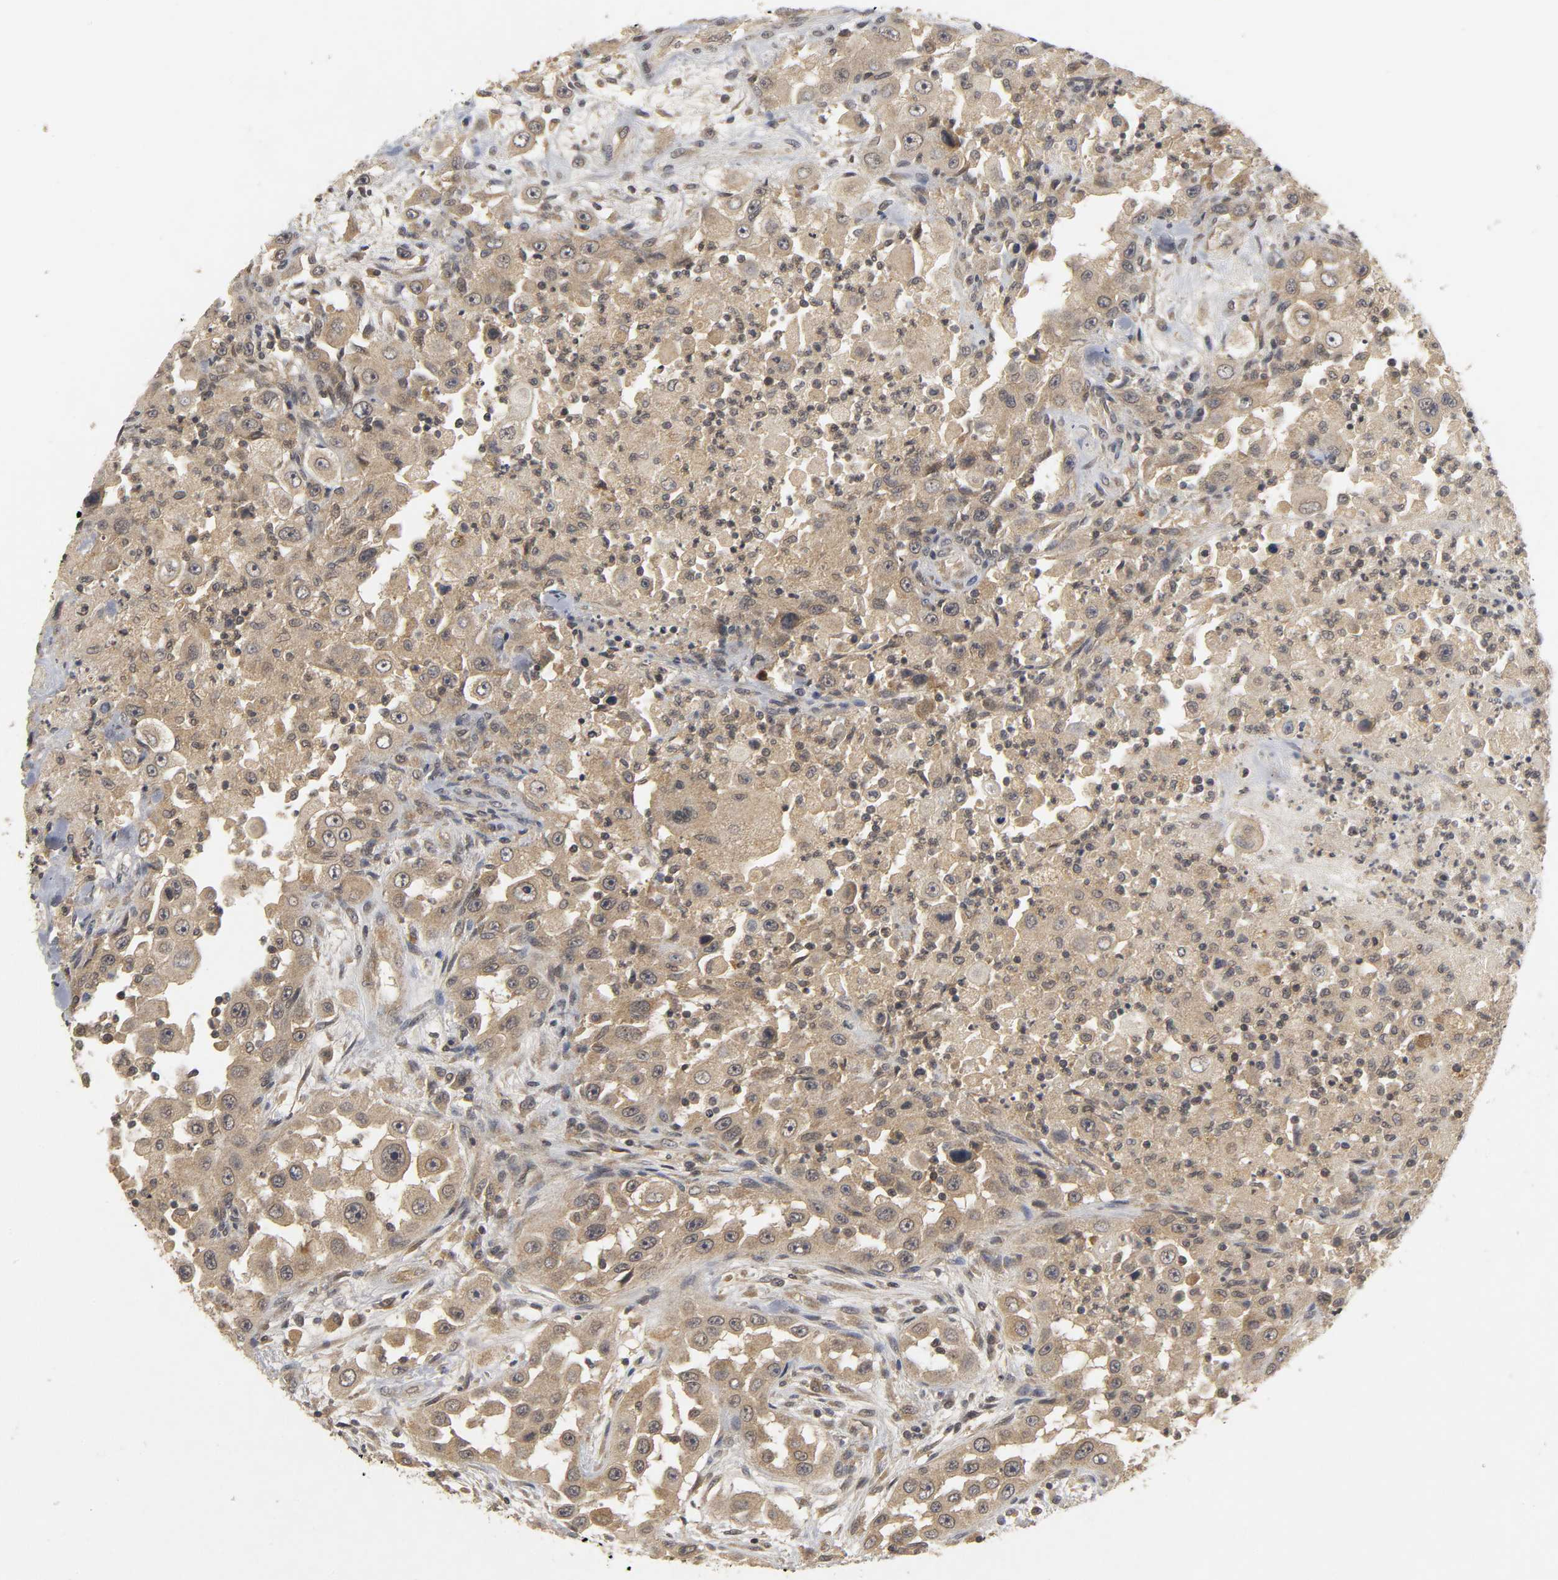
{"staining": {"intensity": "weak", "quantity": ">75%", "location": "cytoplasmic/membranous"}, "tissue": "head and neck cancer", "cell_type": "Tumor cells", "image_type": "cancer", "snomed": [{"axis": "morphology", "description": "Carcinoma, NOS"}, {"axis": "topography", "description": "Head-Neck"}], "caption": "Immunohistochemical staining of carcinoma (head and neck) reveals low levels of weak cytoplasmic/membranous protein expression in approximately >75% of tumor cells.", "gene": "TRAF6", "patient": {"sex": "male", "age": 87}}